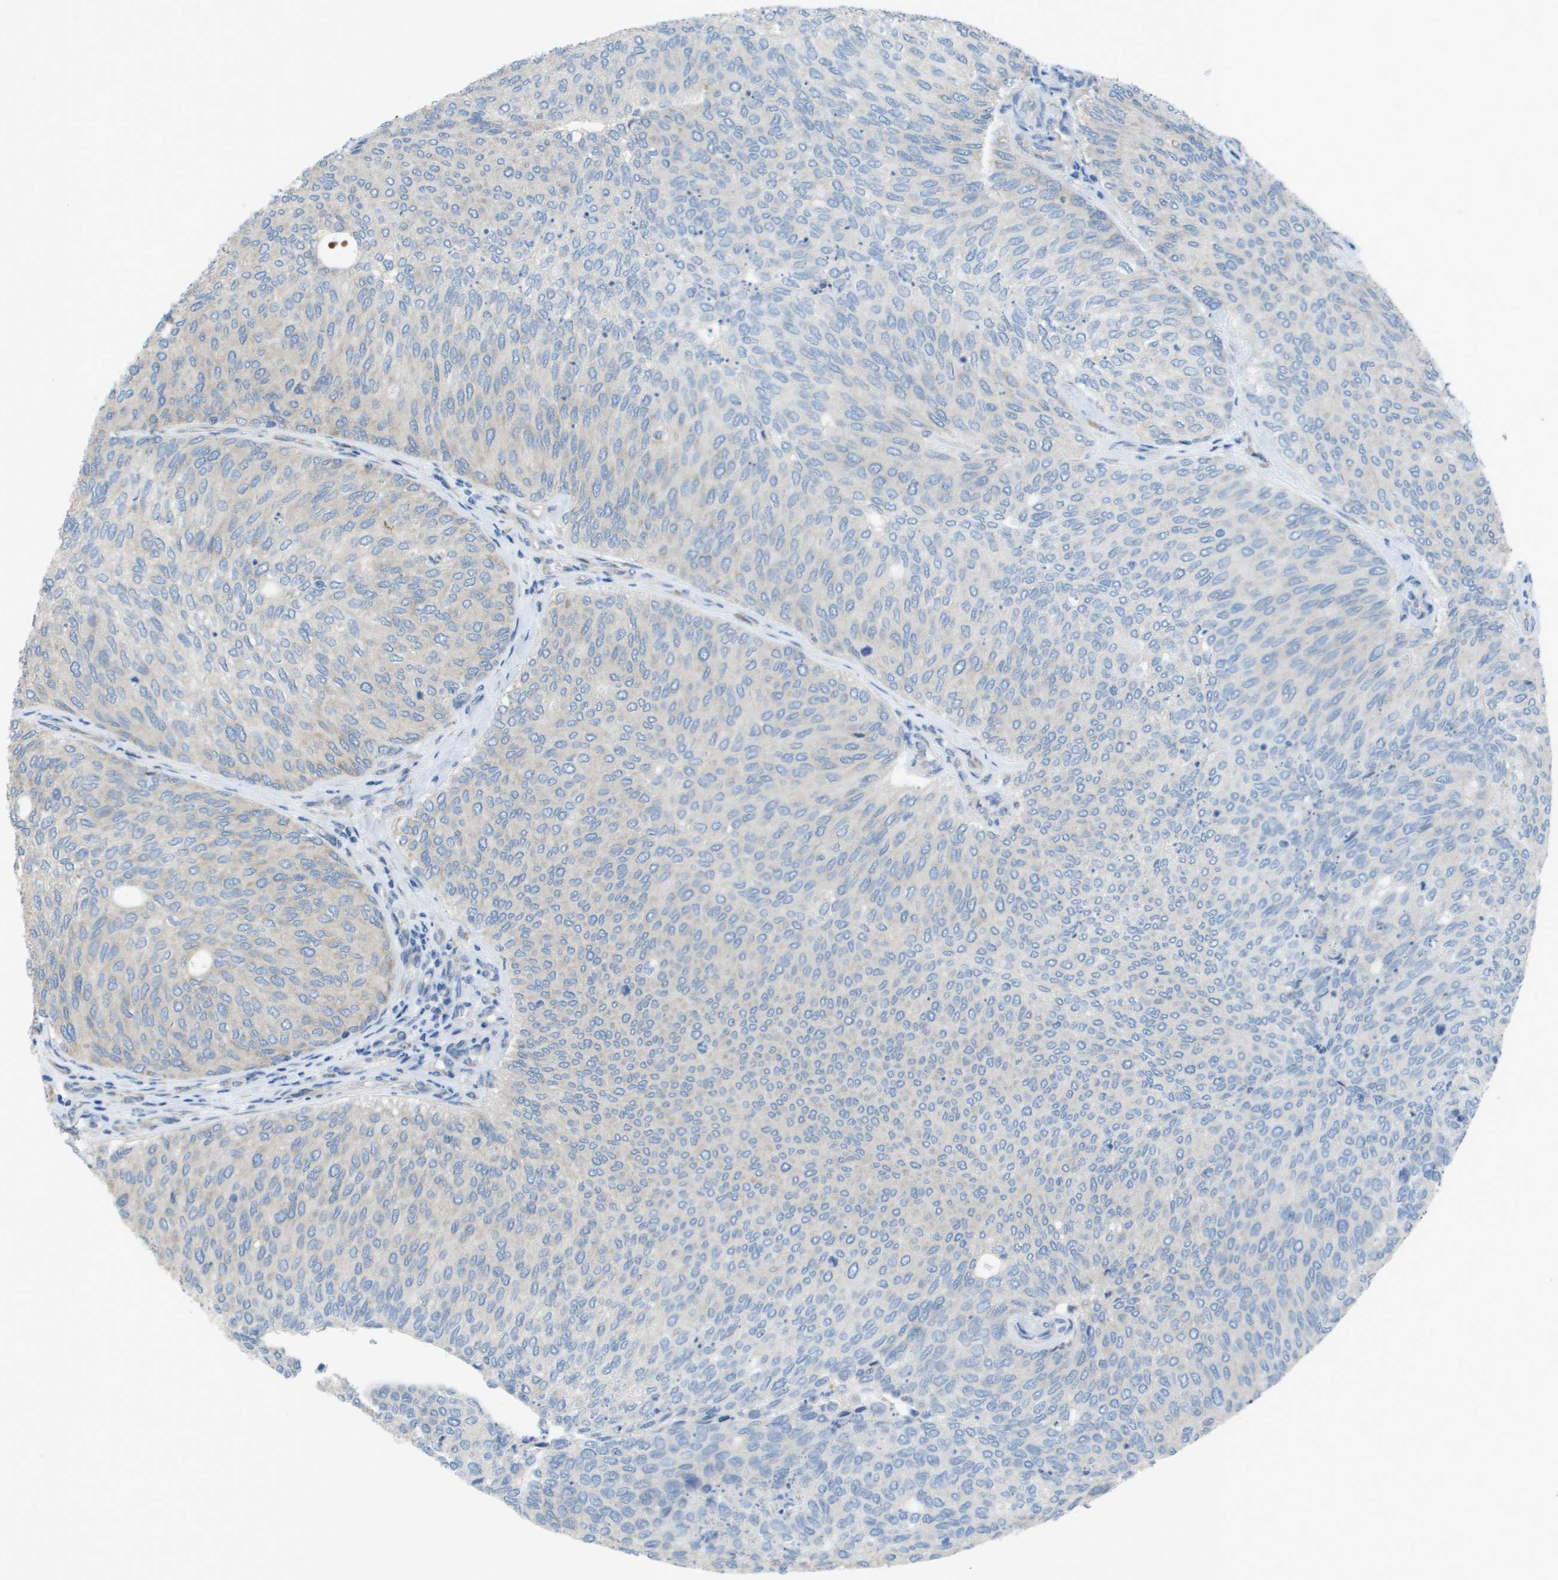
{"staining": {"intensity": "negative", "quantity": "none", "location": "none"}, "tissue": "urothelial cancer", "cell_type": "Tumor cells", "image_type": "cancer", "snomed": [{"axis": "morphology", "description": "Urothelial carcinoma, Low grade"}, {"axis": "topography", "description": "Urinary bladder"}], "caption": "The immunohistochemistry micrograph has no significant positivity in tumor cells of urothelial cancer tissue.", "gene": "CLCN2", "patient": {"sex": "female", "age": 79}}